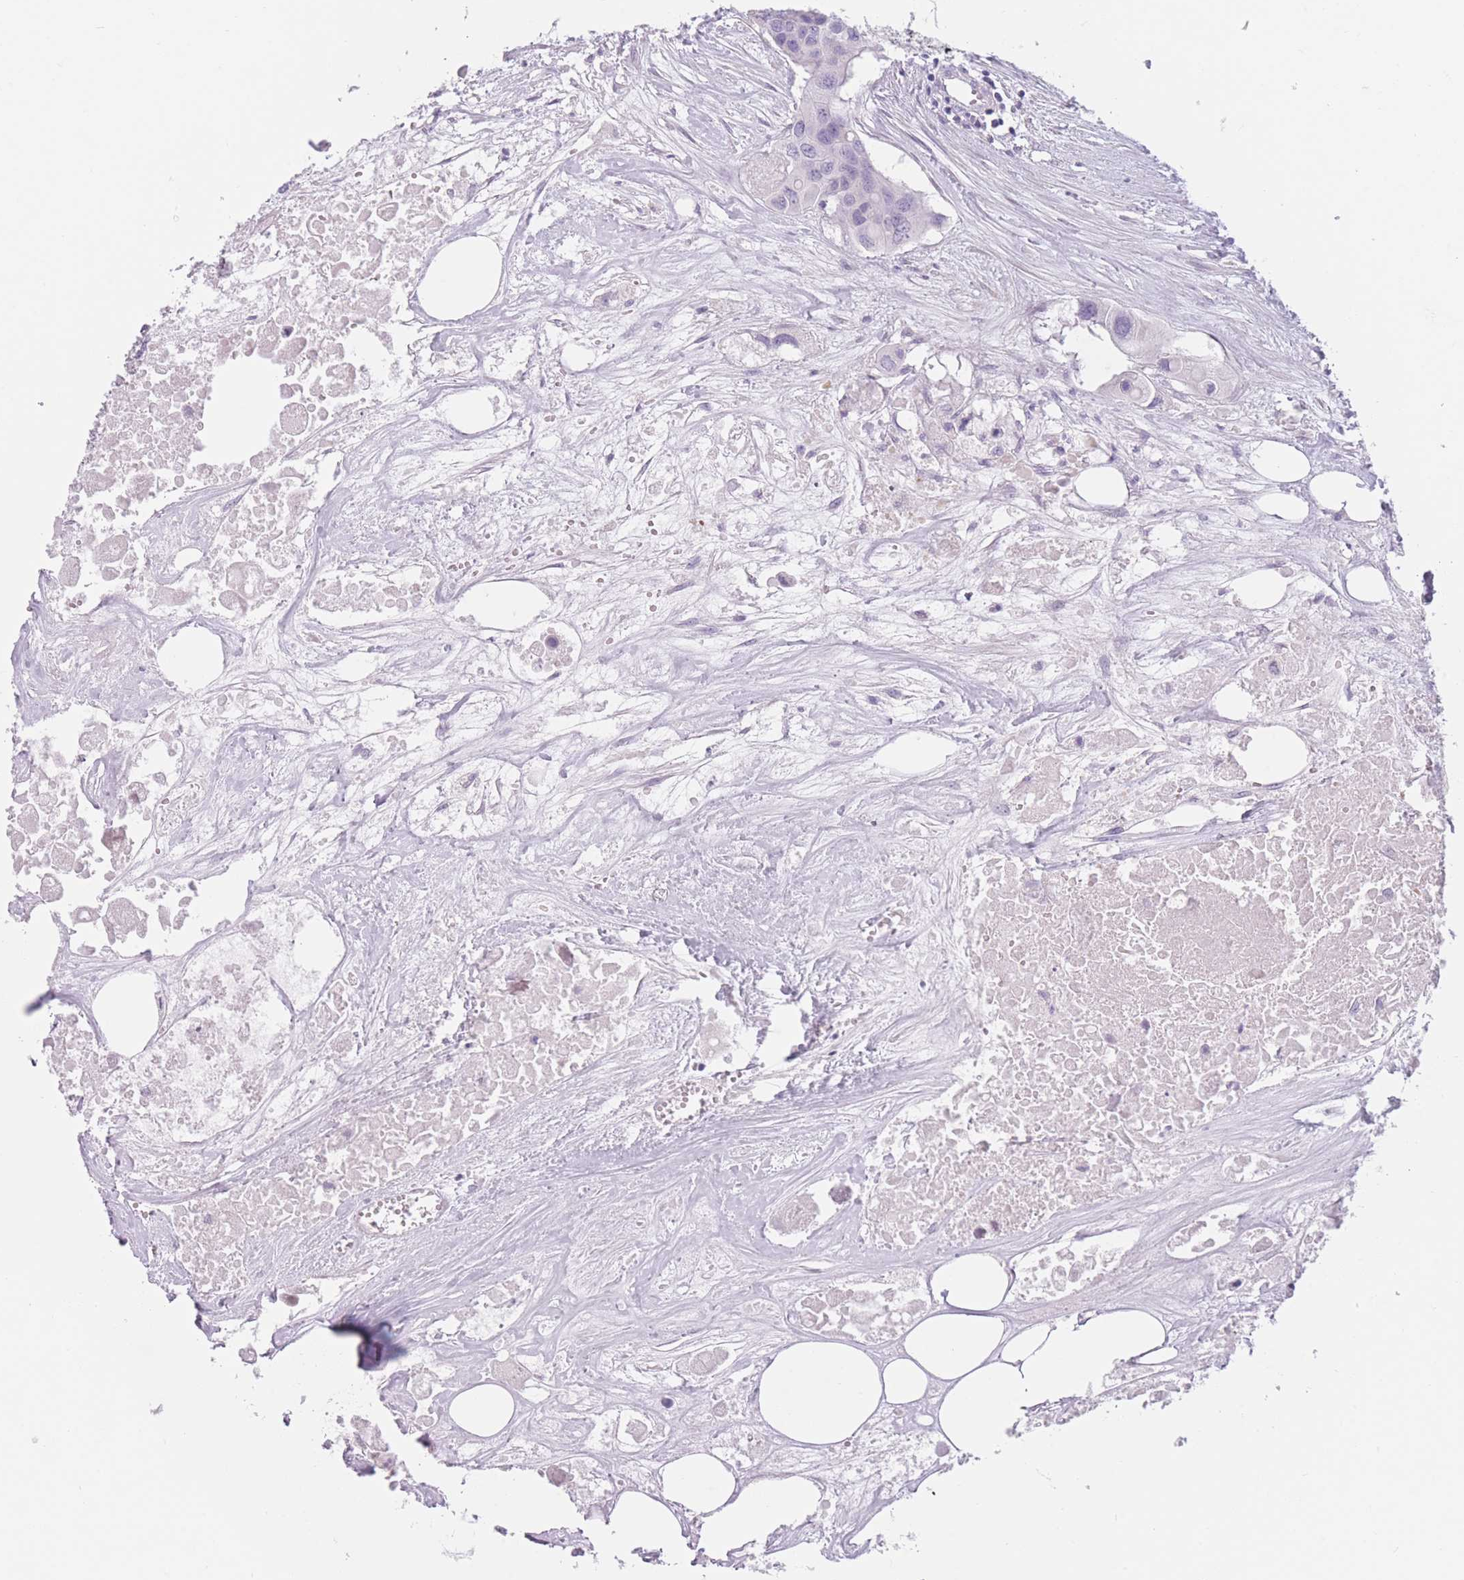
{"staining": {"intensity": "negative", "quantity": "none", "location": "none"}, "tissue": "colorectal cancer", "cell_type": "Tumor cells", "image_type": "cancer", "snomed": [{"axis": "morphology", "description": "Adenocarcinoma, NOS"}, {"axis": "topography", "description": "Colon"}], "caption": "Protein analysis of colorectal cancer (adenocarcinoma) reveals no significant expression in tumor cells.", "gene": "TMEM236", "patient": {"sex": "male", "age": 77}}